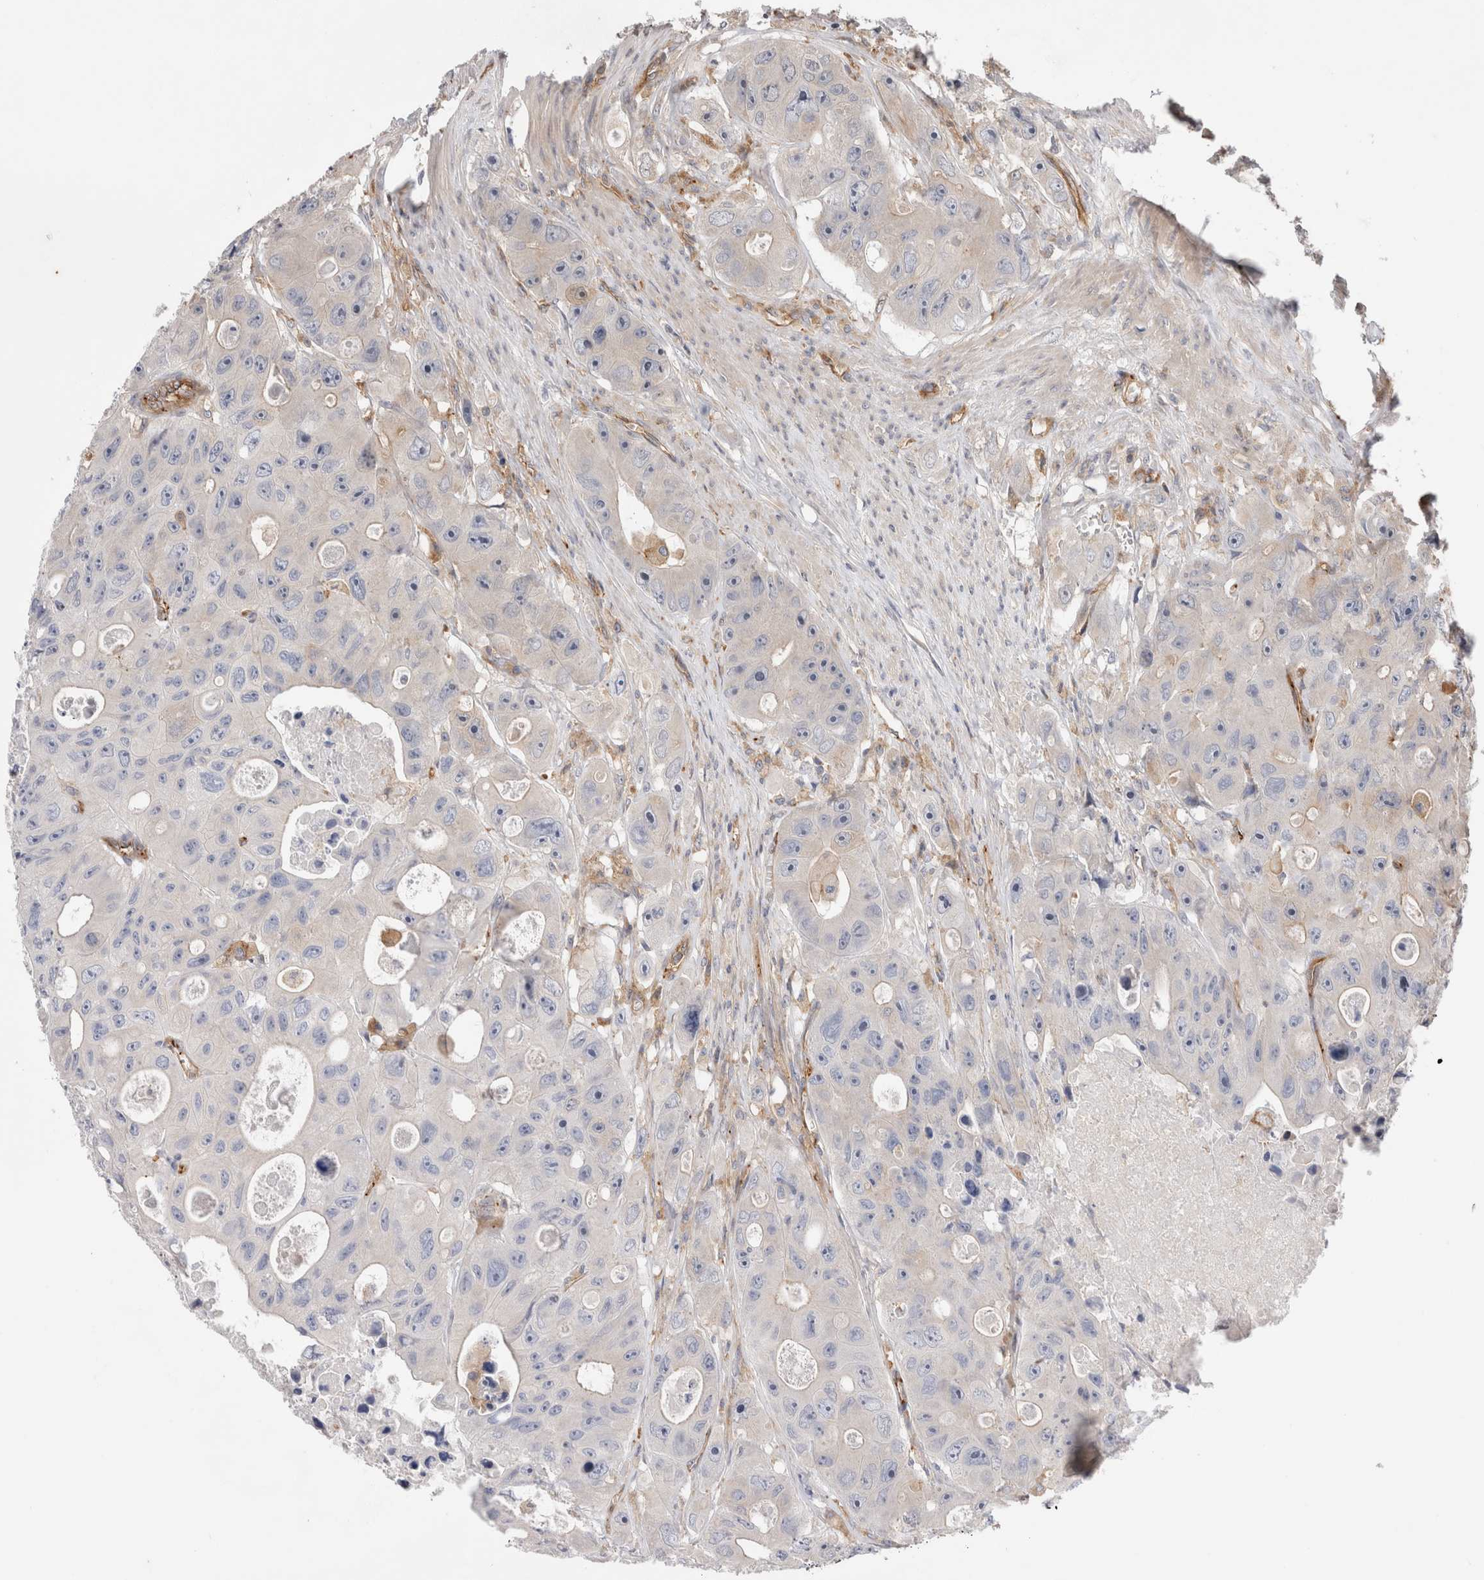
{"staining": {"intensity": "negative", "quantity": "none", "location": "none"}, "tissue": "colorectal cancer", "cell_type": "Tumor cells", "image_type": "cancer", "snomed": [{"axis": "morphology", "description": "Adenocarcinoma, NOS"}, {"axis": "topography", "description": "Colon"}], "caption": "A micrograph of human colorectal cancer is negative for staining in tumor cells.", "gene": "BNIP2", "patient": {"sex": "female", "age": 46}}